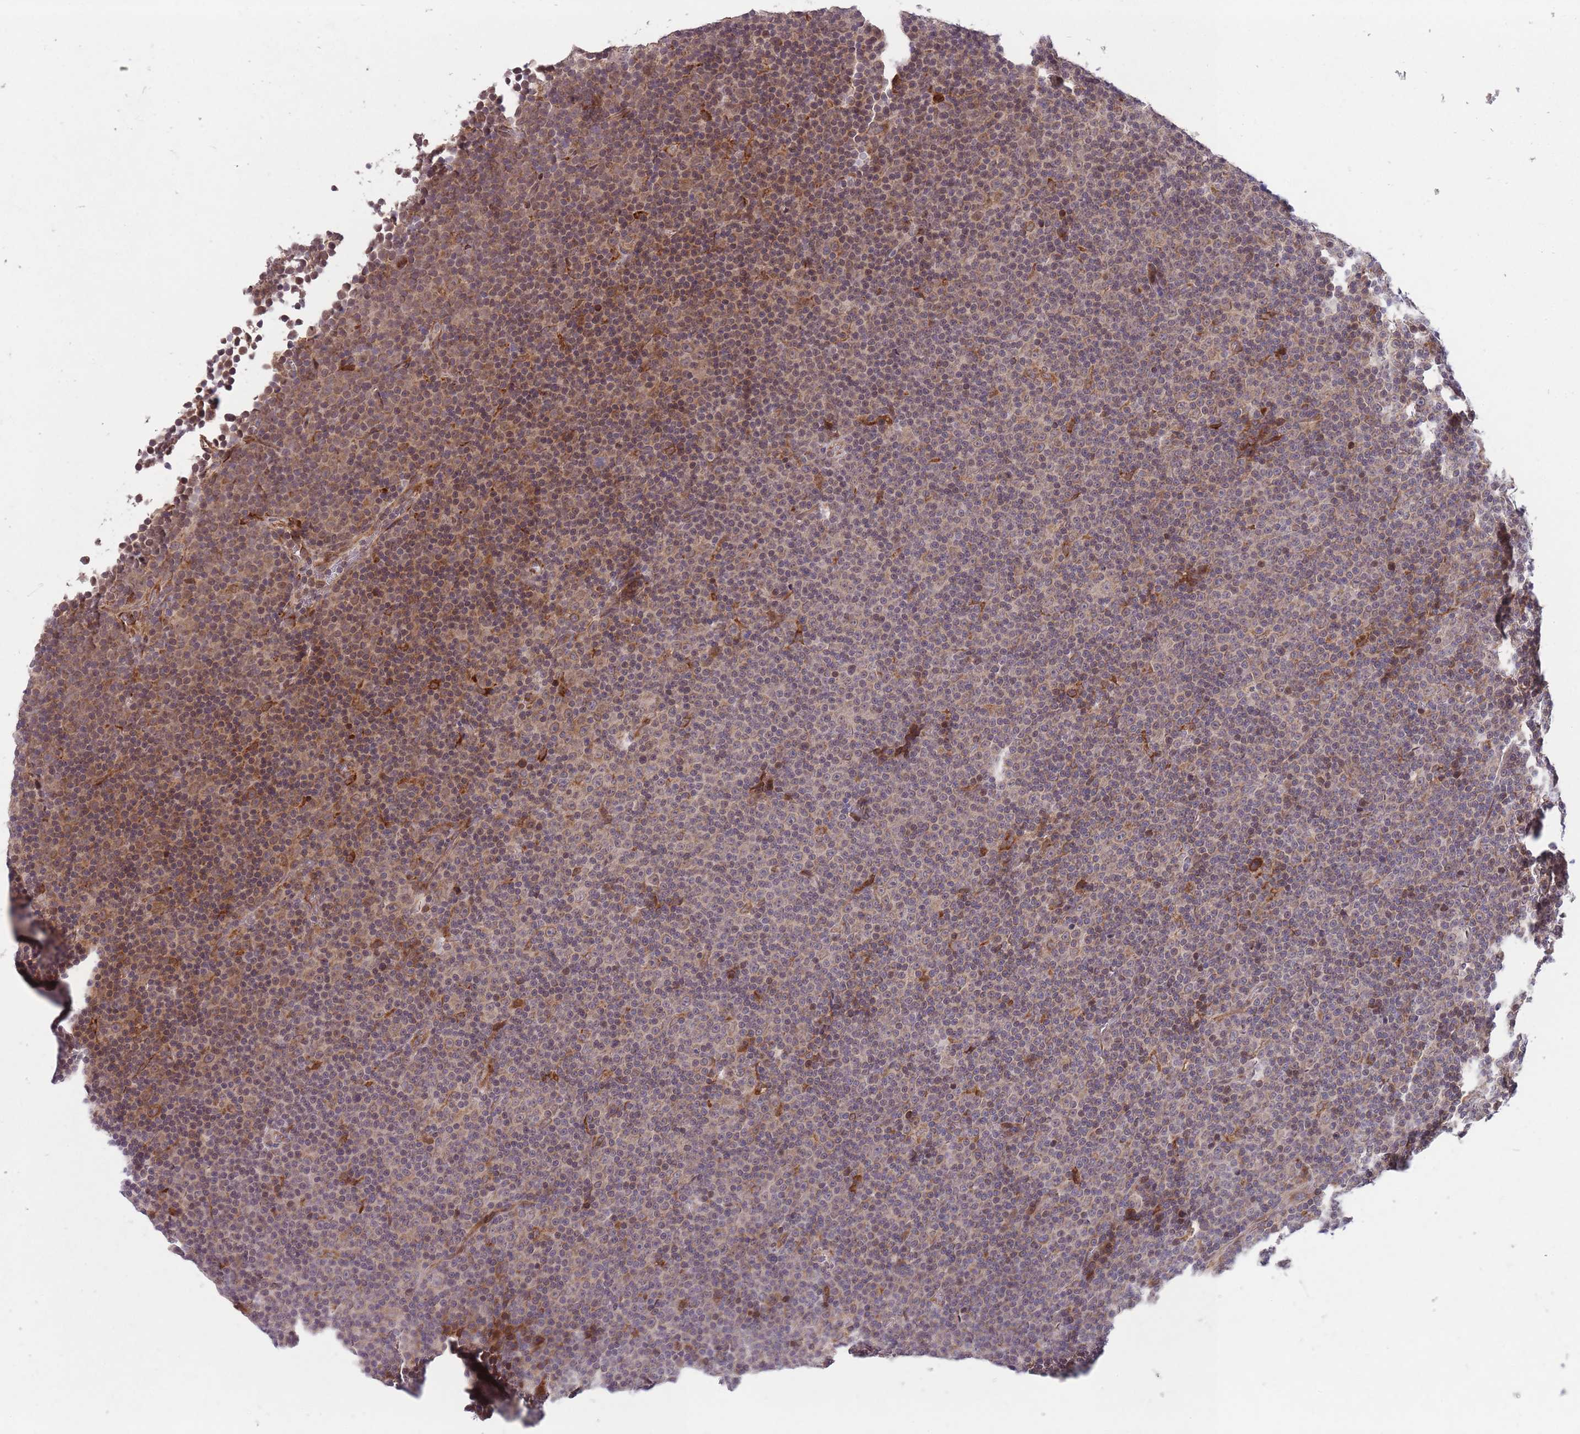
{"staining": {"intensity": "moderate", "quantity": "25%-75%", "location": "cytoplasmic/membranous"}, "tissue": "lymphoma", "cell_type": "Tumor cells", "image_type": "cancer", "snomed": [{"axis": "morphology", "description": "Malignant lymphoma, non-Hodgkin's type, Low grade"}, {"axis": "topography", "description": "Lymph node"}], "caption": "Tumor cells exhibit medium levels of moderate cytoplasmic/membranous expression in about 25%-75% of cells in human malignant lymphoma, non-Hodgkin's type (low-grade).", "gene": "TTLL3", "patient": {"sex": "female", "age": 67}}